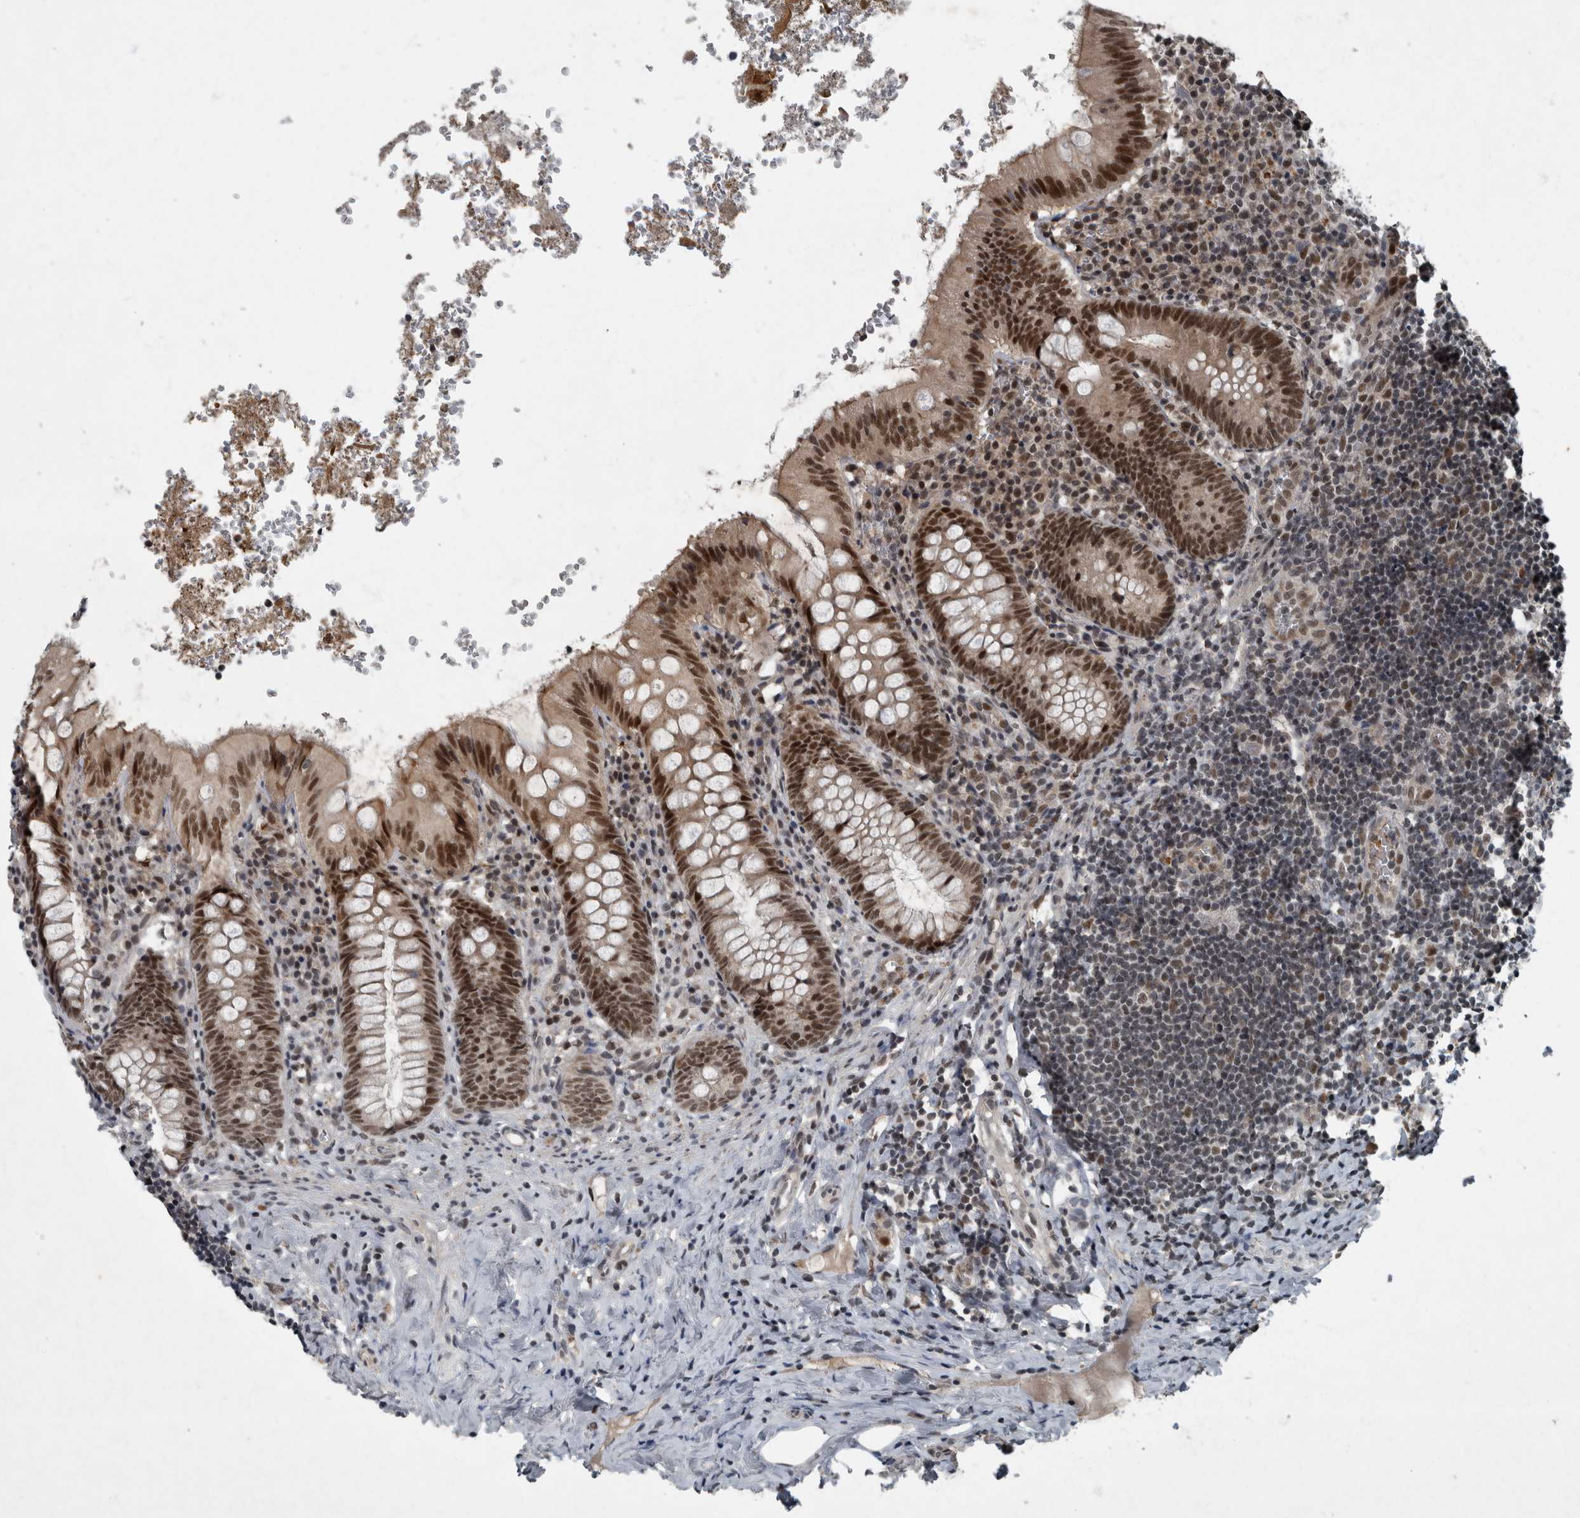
{"staining": {"intensity": "strong", "quantity": ">75%", "location": "nuclear"}, "tissue": "appendix", "cell_type": "Glandular cells", "image_type": "normal", "snomed": [{"axis": "morphology", "description": "Normal tissue, NOS"}, {"axis": "topography", "description": "Appendix"}], "caption": "Appendix stained with immunohistochemistry displays strong nuclear expression in approximately >75% of glandular cells. Using DAB (3,3'-diaminobenzidine) (brown) and hematoxylin (blue) stains, captured at high magnification using brightfield microscopy.", "gene": "WDR33", "patient": {"sex": "male", "age": 8}}